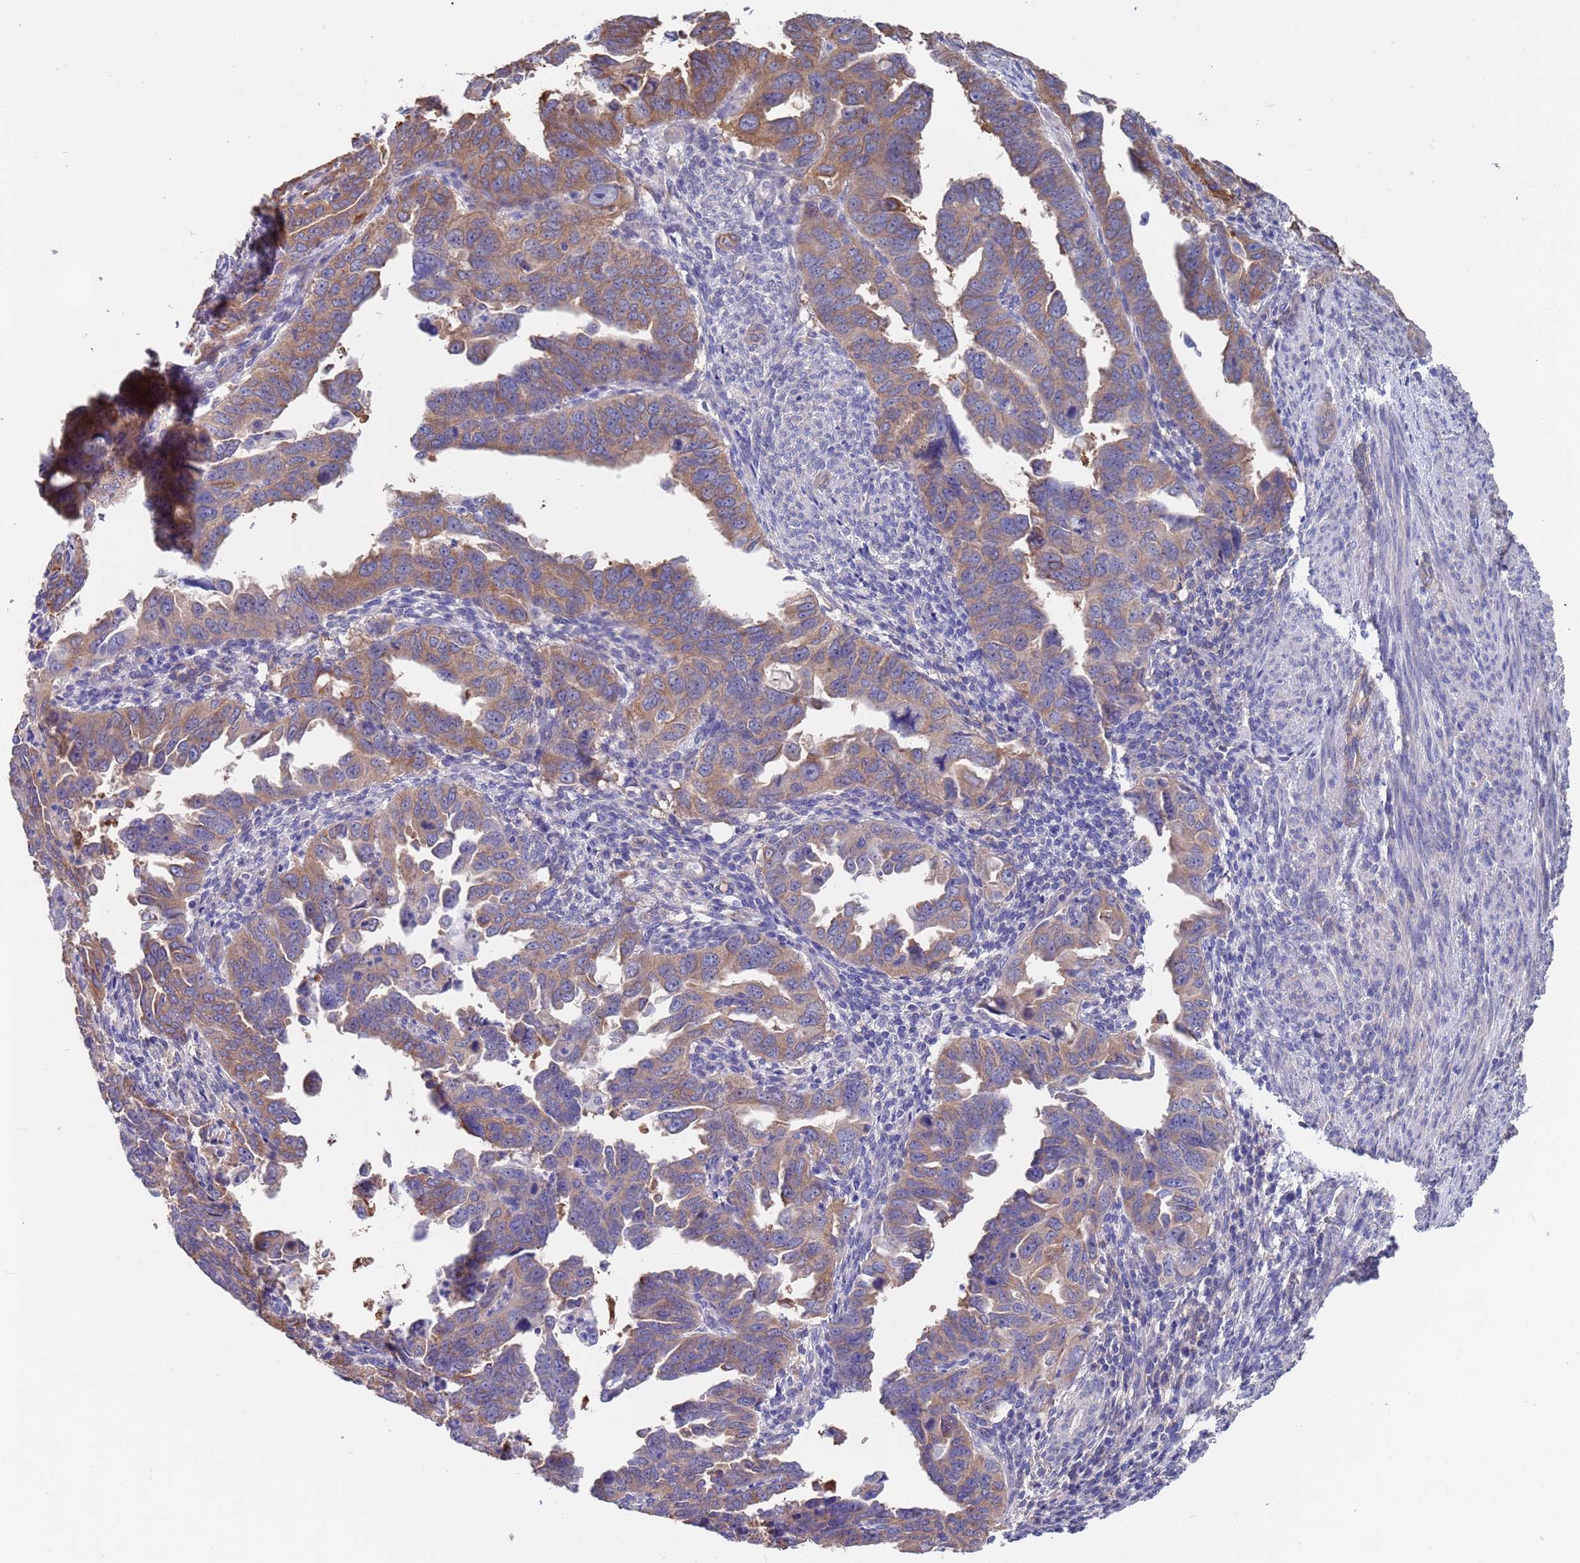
{"staining": {"intensity": "moderate", "quantity": "25%-75%", "location": "cytoplasmic/membranous"}, "tissue": "endometrial cancer", "cell_type": "Tumor cells", "image_type": "cancer", "snomed": [{"axis": "morphology", "description": "Adenocarcinoma, NOS"}, {"axis": "topography", "description": "Endometrium"}], "caption": "A medium amount of moderate cytoplasmic/membranous expression is appreciated in about 25%-75% of tumor cells in adenocarcinoma (endometrial) tissue.", "gene": "ANK2", "patient": {"sex": "female", "age": 65}}